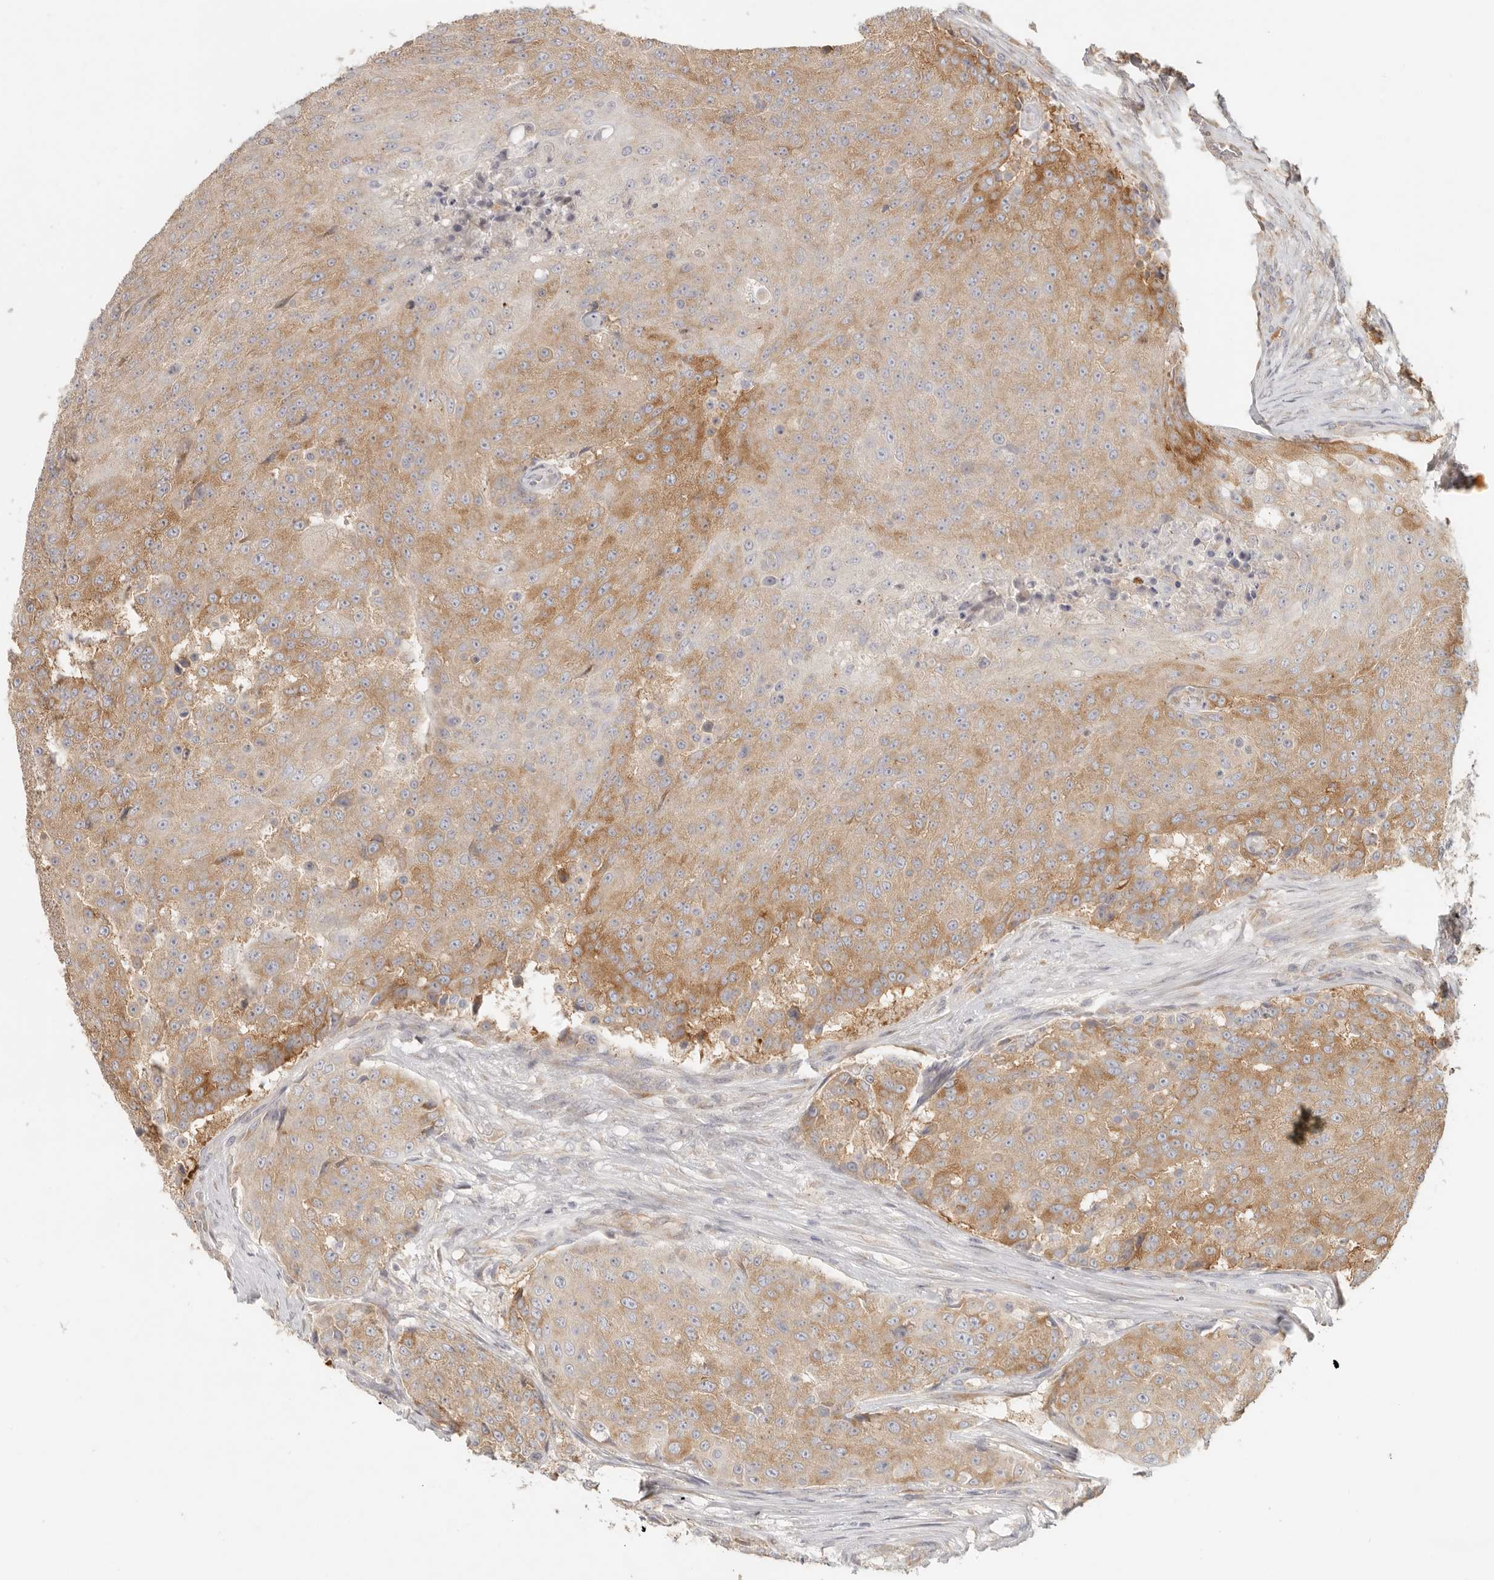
{"staining": {"intensity": "moderate", "quantity": ">75%", "location": "cytoplasmic/membranous"}, "tissue": "urothelial cancer", "cell_type": "Tumor cells", "image_type": "cancer", "snomed": [{"axis": "morphology", "description": "Urothelial carcinoma, High grade"}, {"axis": "topography", "description": "Urinary bladder"}], "caption": "A high-resolution micrograph shows immunohistochemistry (IHC) staining of urothelial cancer, which exhibits moderate cytoplasmic/membranous expression in approximately >75% of tumor cells.", "gene": "PABPC4", "patient": {"sex": "female", "age": 63}}